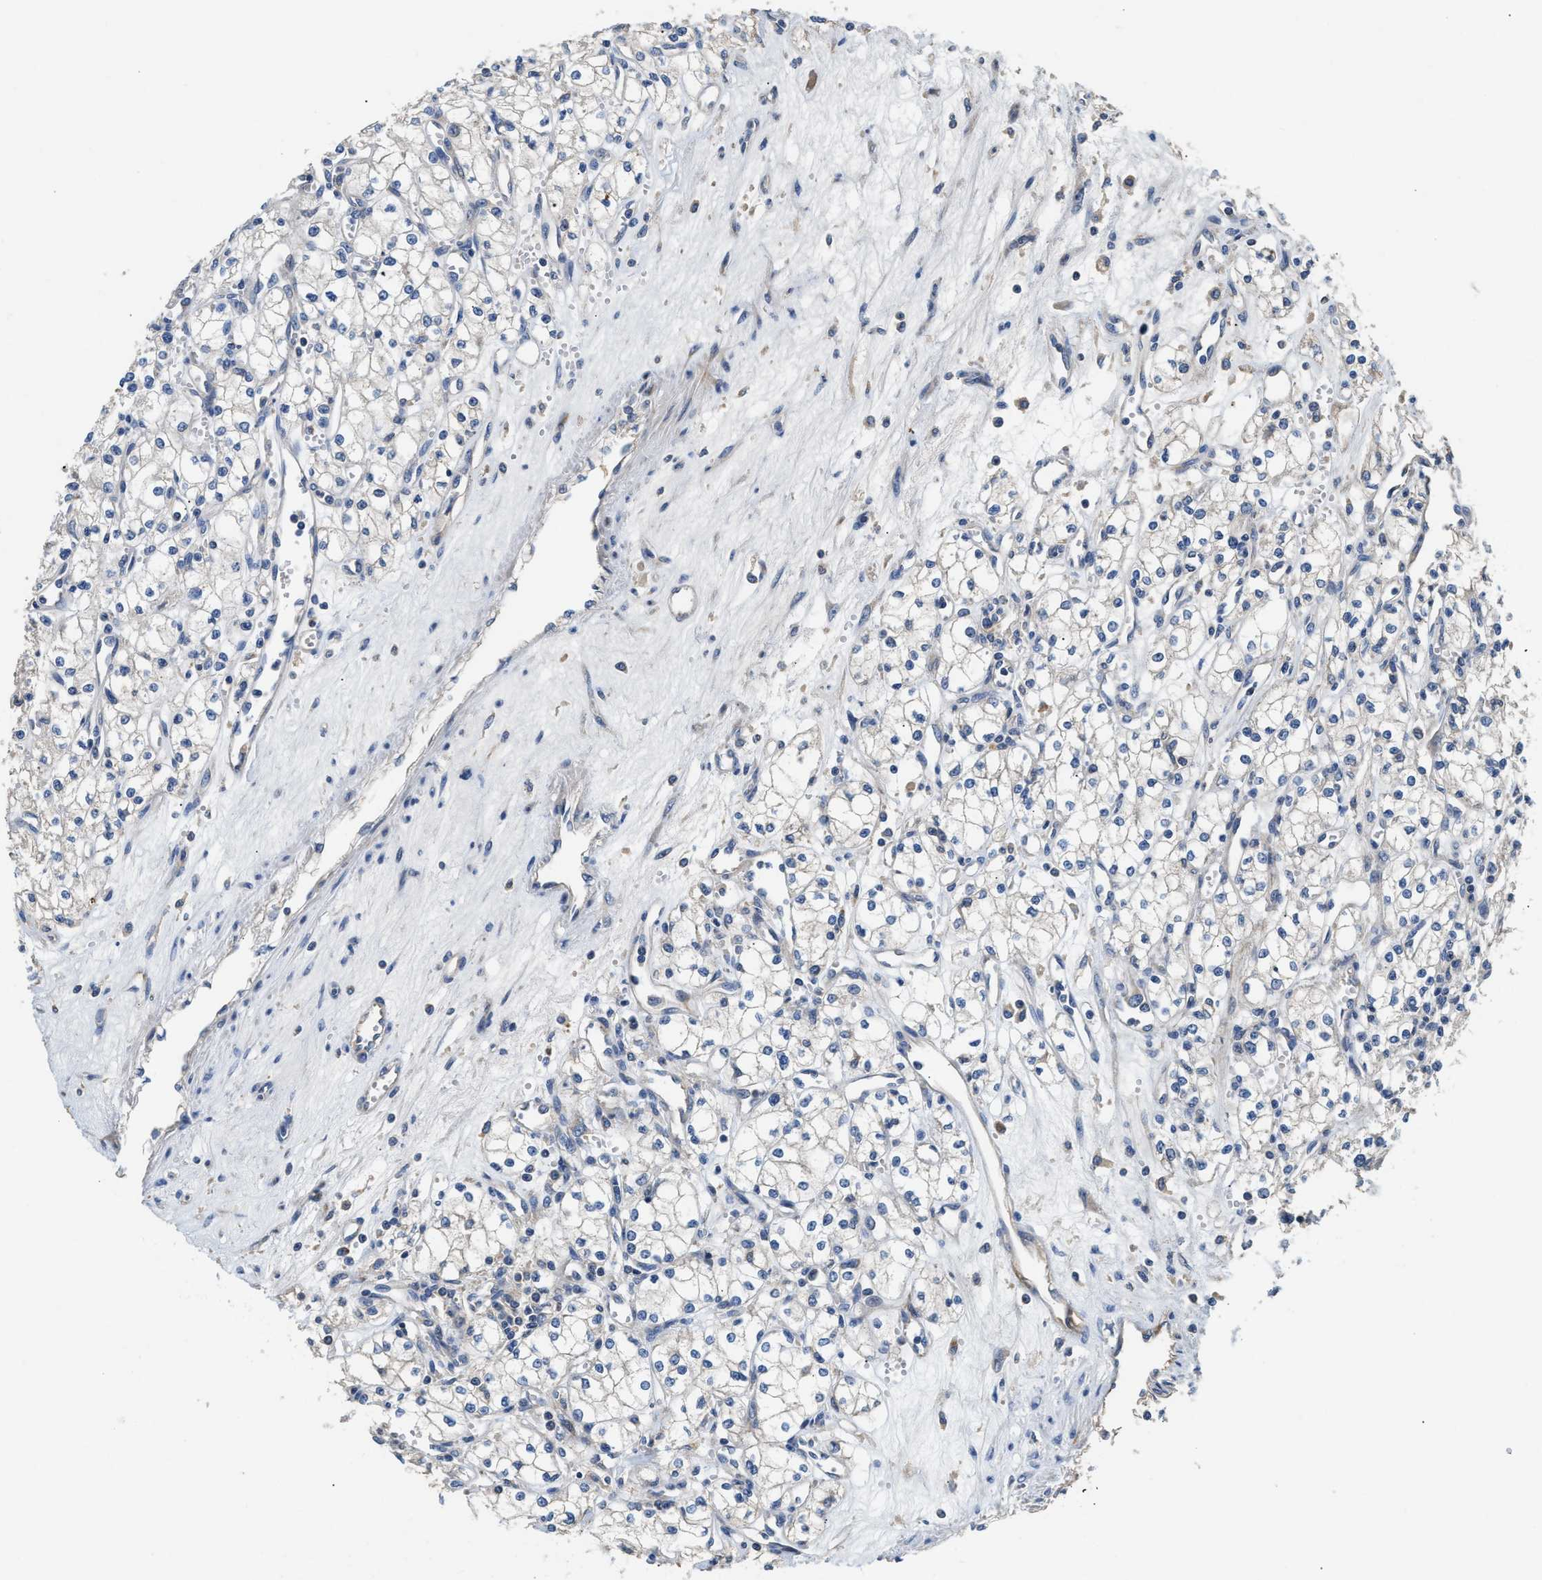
{"staining": {"intensity": "negative", "quantity": "none", "location": "none"}, "tissue": "renal cancer", "cell_type": "Tumor cells", "image_type": "cancer", "snomed": [{"axis": "morphology", "description": "Adenocarcinoma, NOS"}, {"axis": "topography", "description": "Kidney"}], "caption": "DAB immunohistochemical staining of human adenocarcinoma (renal) reveals no significant positivity in tumor cells.", "gene": "IL17RC", "patient": {"sex": "male", "age": 59}}